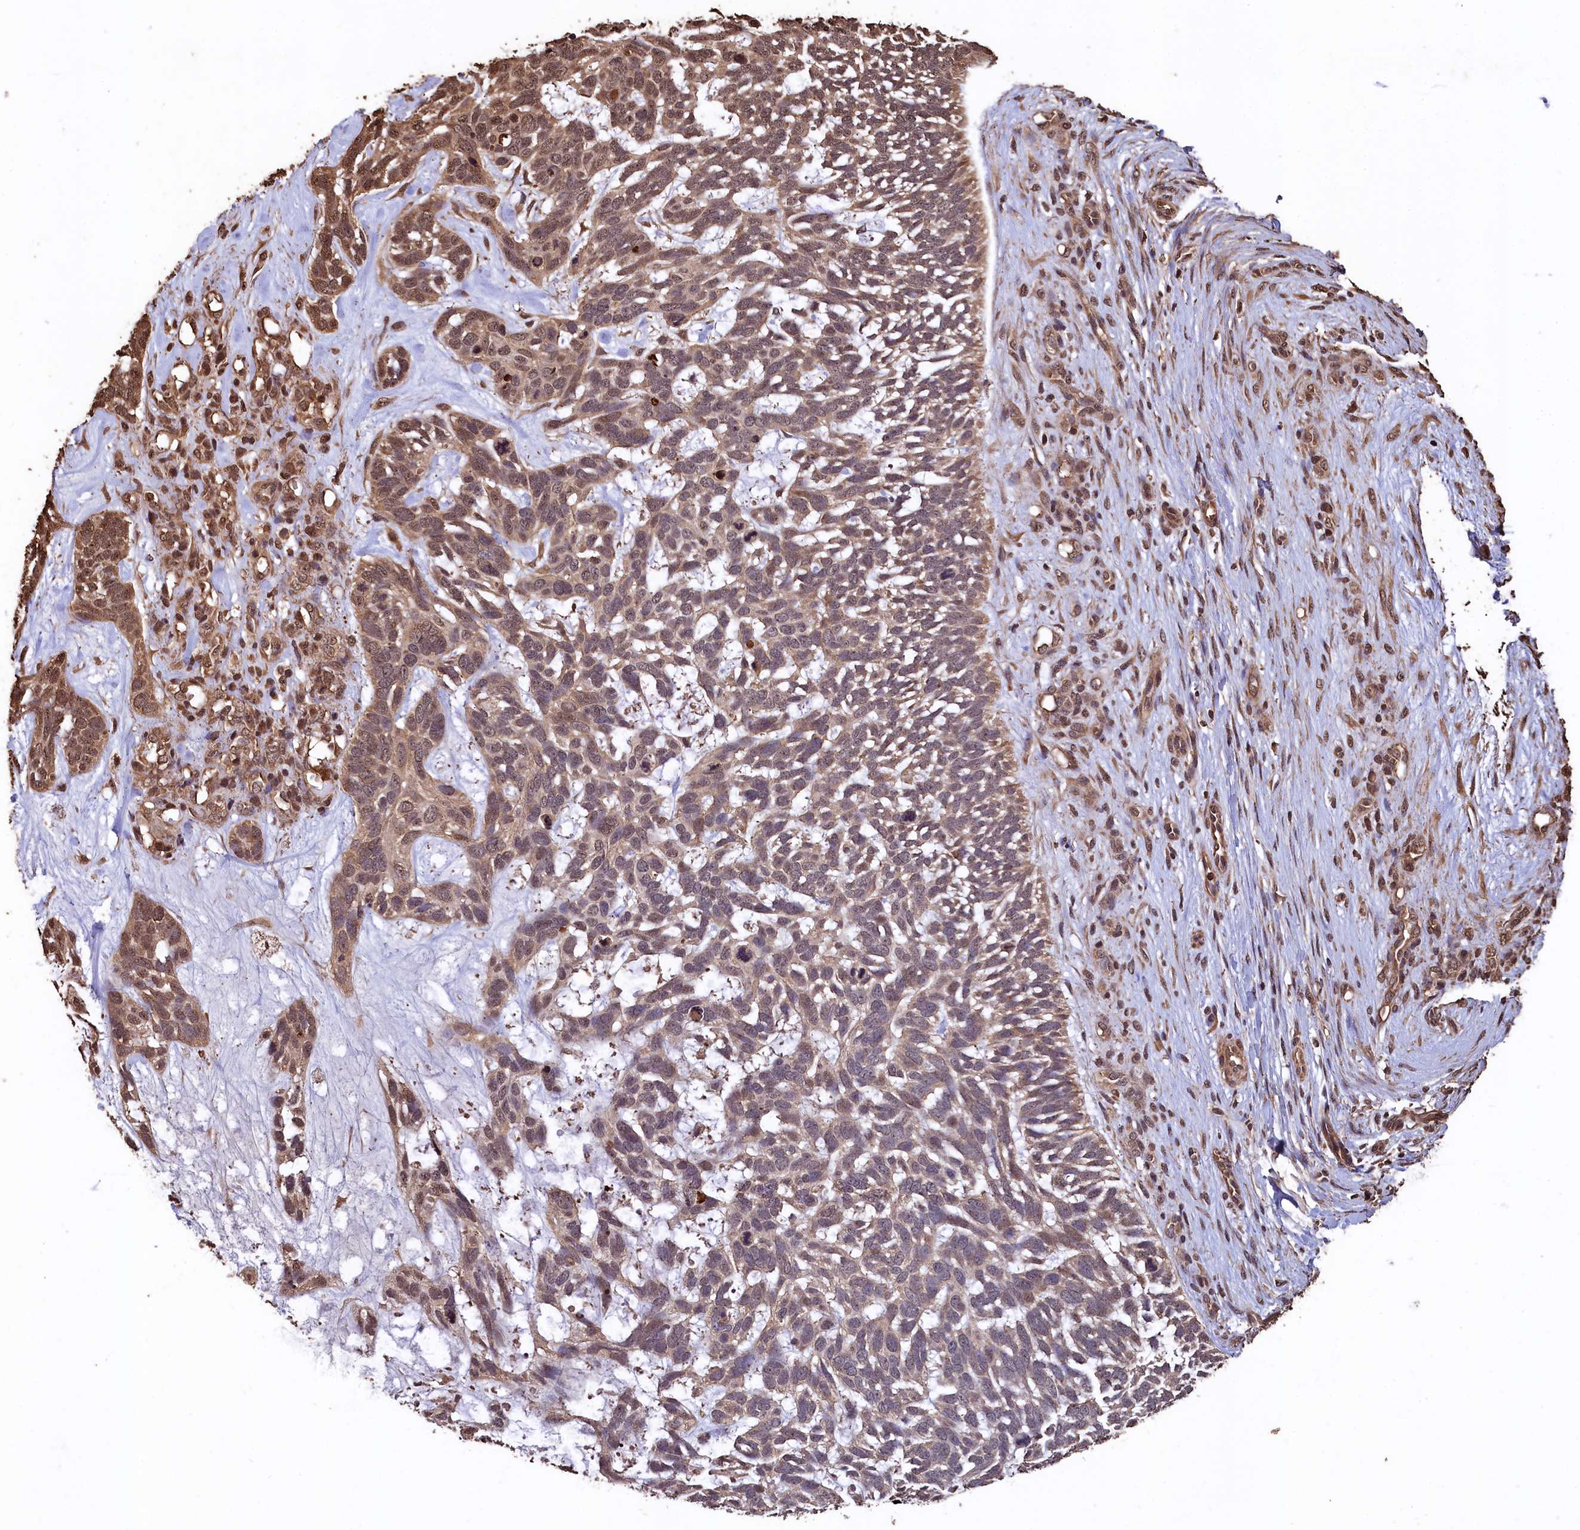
{"staining": {"intensity": "weak", "quantity": ">75%", "location": "cytoplasmic/membranous,nuclear"}, "tissue": "skin cancer", "cell_type": "Tumor cells", "image_type": "cancer", "snomed": [{"axis": "morphology", "description": "Basal cell carcinoma"}, {"axis": "topography", "description": "Skin"}], "caption": "Immunohistochemical staining of basal cell carcinoma (skin) displays weak cytoplasmic/membranous and nuclear protein positivity in about >75% of tumor cells. The staining was performed using DAB (3,3'-diaminobenzidine) to visualize the protein expression in brown, while the nuclei were stained in blue with hematoxylin (Magnification: 20x).", "gene": "CEP57L1", "patient": {"sex": "male", "age": 88}}